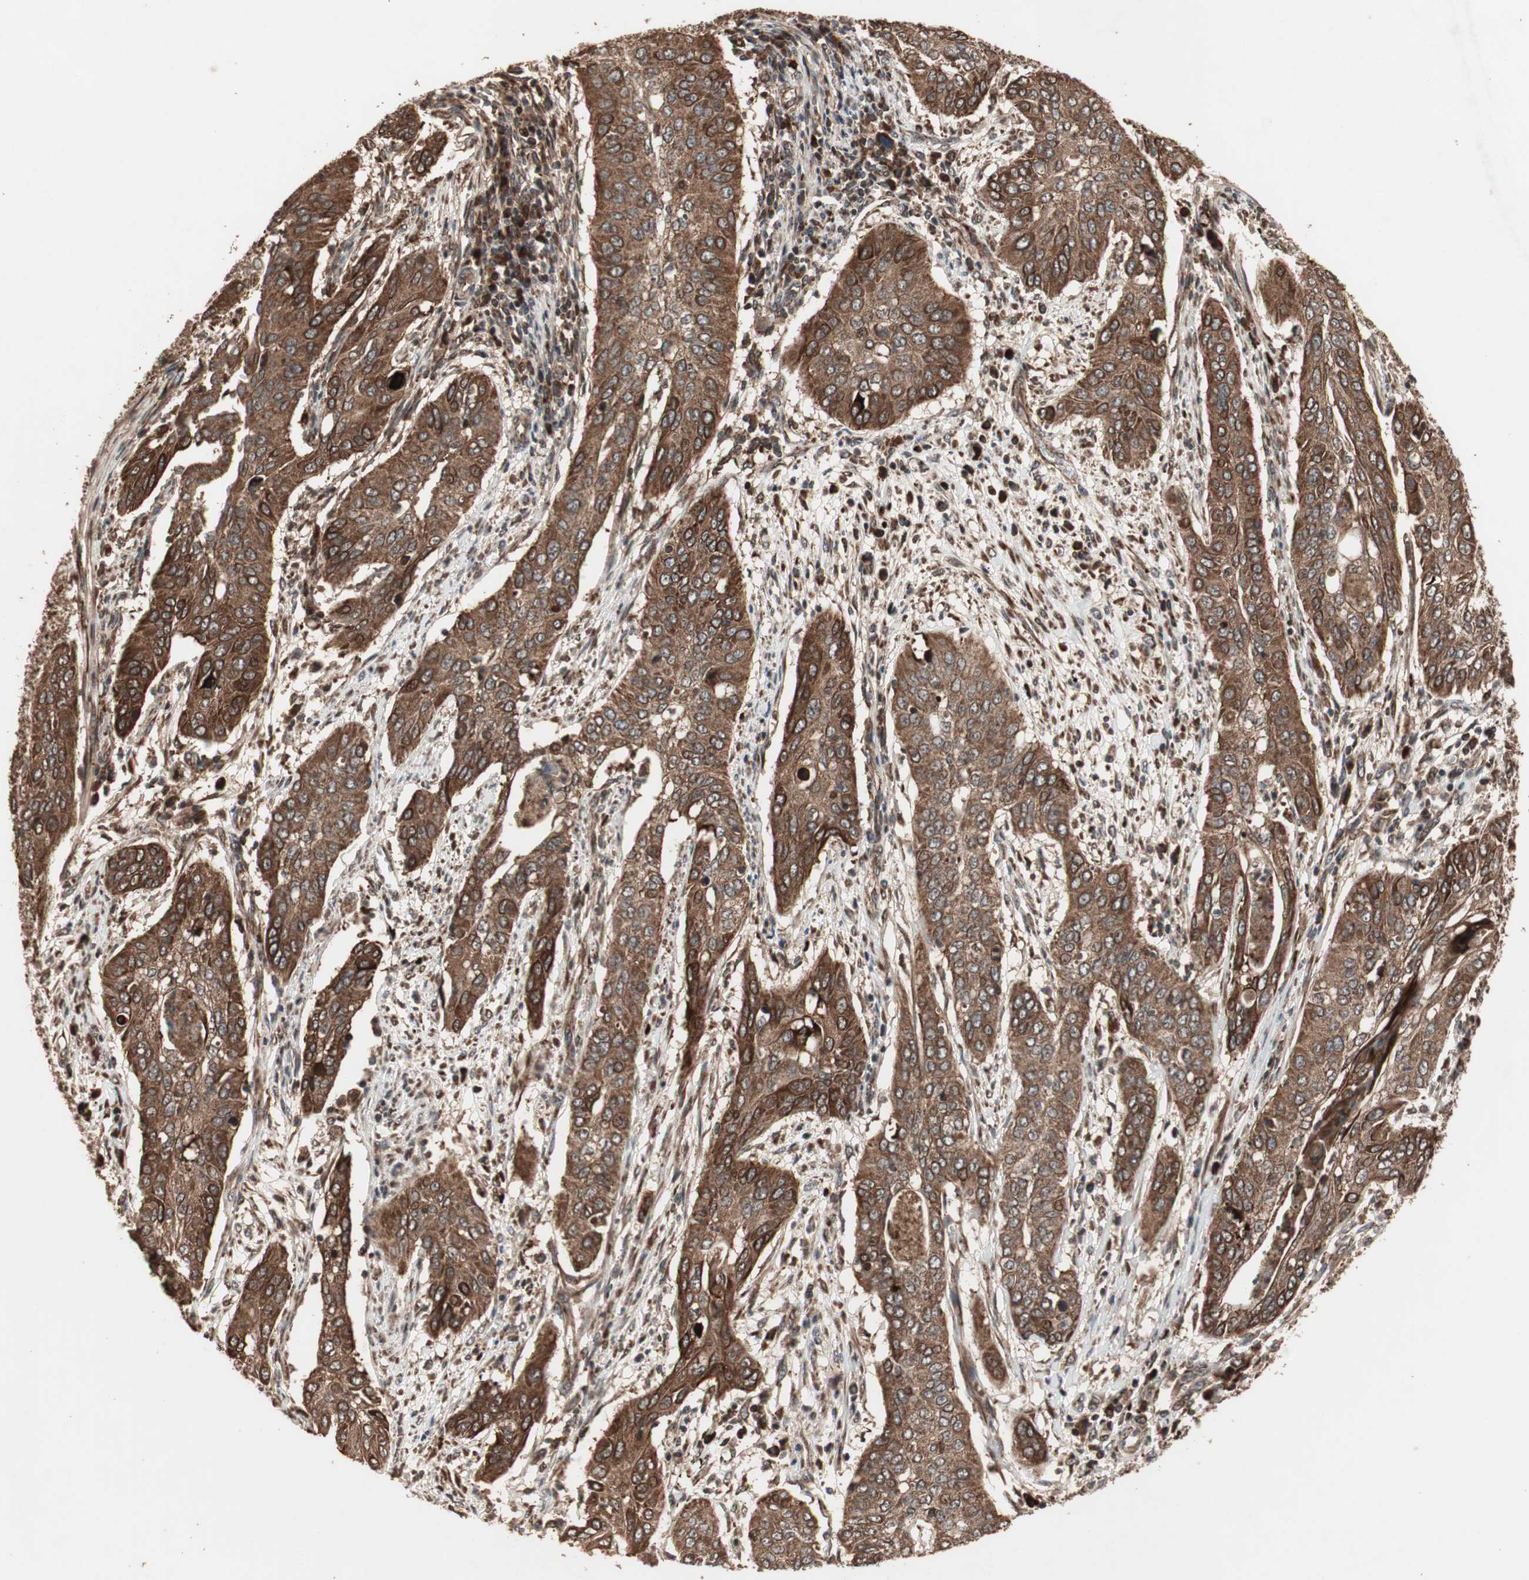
{"staining": {"intensity": "strong", "quantity": ">75%", "location": "cytoplasmic/membranous"}, "tissue": "cervical cancer", "cell_type": "Tumor cells", "image_type": "cancer", "snomed": [{"axis": "morphology", "description": "Squamous cell carcinoma, NOS"}, {"axis": "topography", "description": "Cervix"}], "caption": "Immunohistochemistry (IHC) photomicrograph of human cervical cancer stained for a protein (brown), which shows high levels of strong cytoplasmic/membranous positivity in approximately >75% of tumor cells.", "gene": "RAB1A", "patient": {"sex": "female", "age": 39}}